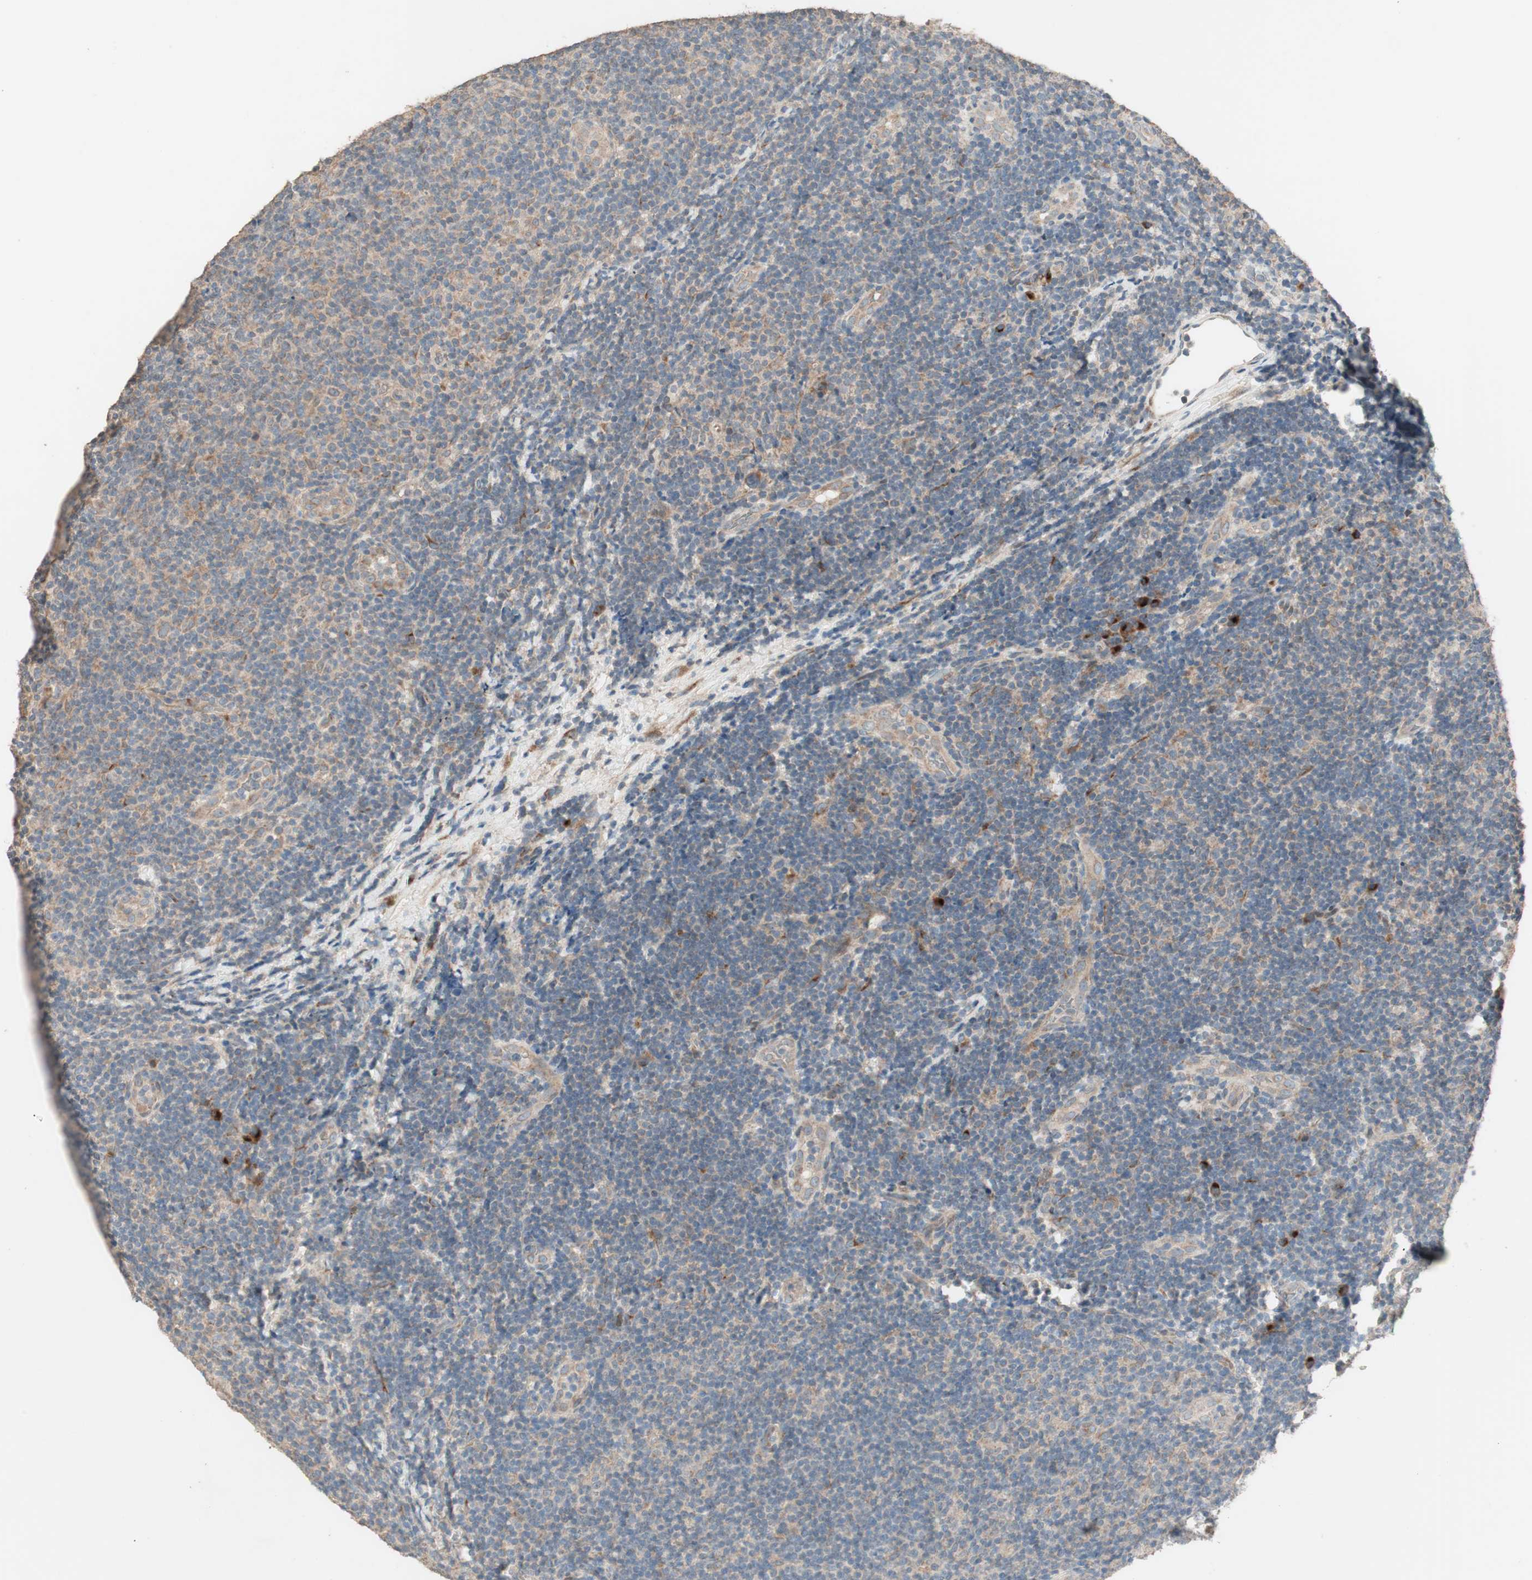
{"staining": {"intensity": "weak", "quantity": ">75%", "location": "cytoplasmic/membranous"}, "tissue": "lymphoma", "cell_type": "Tumor cells", "image_type": "cancer", "snomed": [{"axis": "morphology", "description": "Malignant lymphoma, non-Hodgkin's type, Low grade"}, {"axis": "topography", "description": "Lymph node"}], "caption": "This photomicrograph demonstrates immunohistochemistry staining of low-grade malignant lymphoma, non-Hodgkin's type, with low weak cytoplasmic/membranous staining in about >75% of tumor cells.", "gene": "RARRES1", "patient": {"sex": "male", "age": 83}}